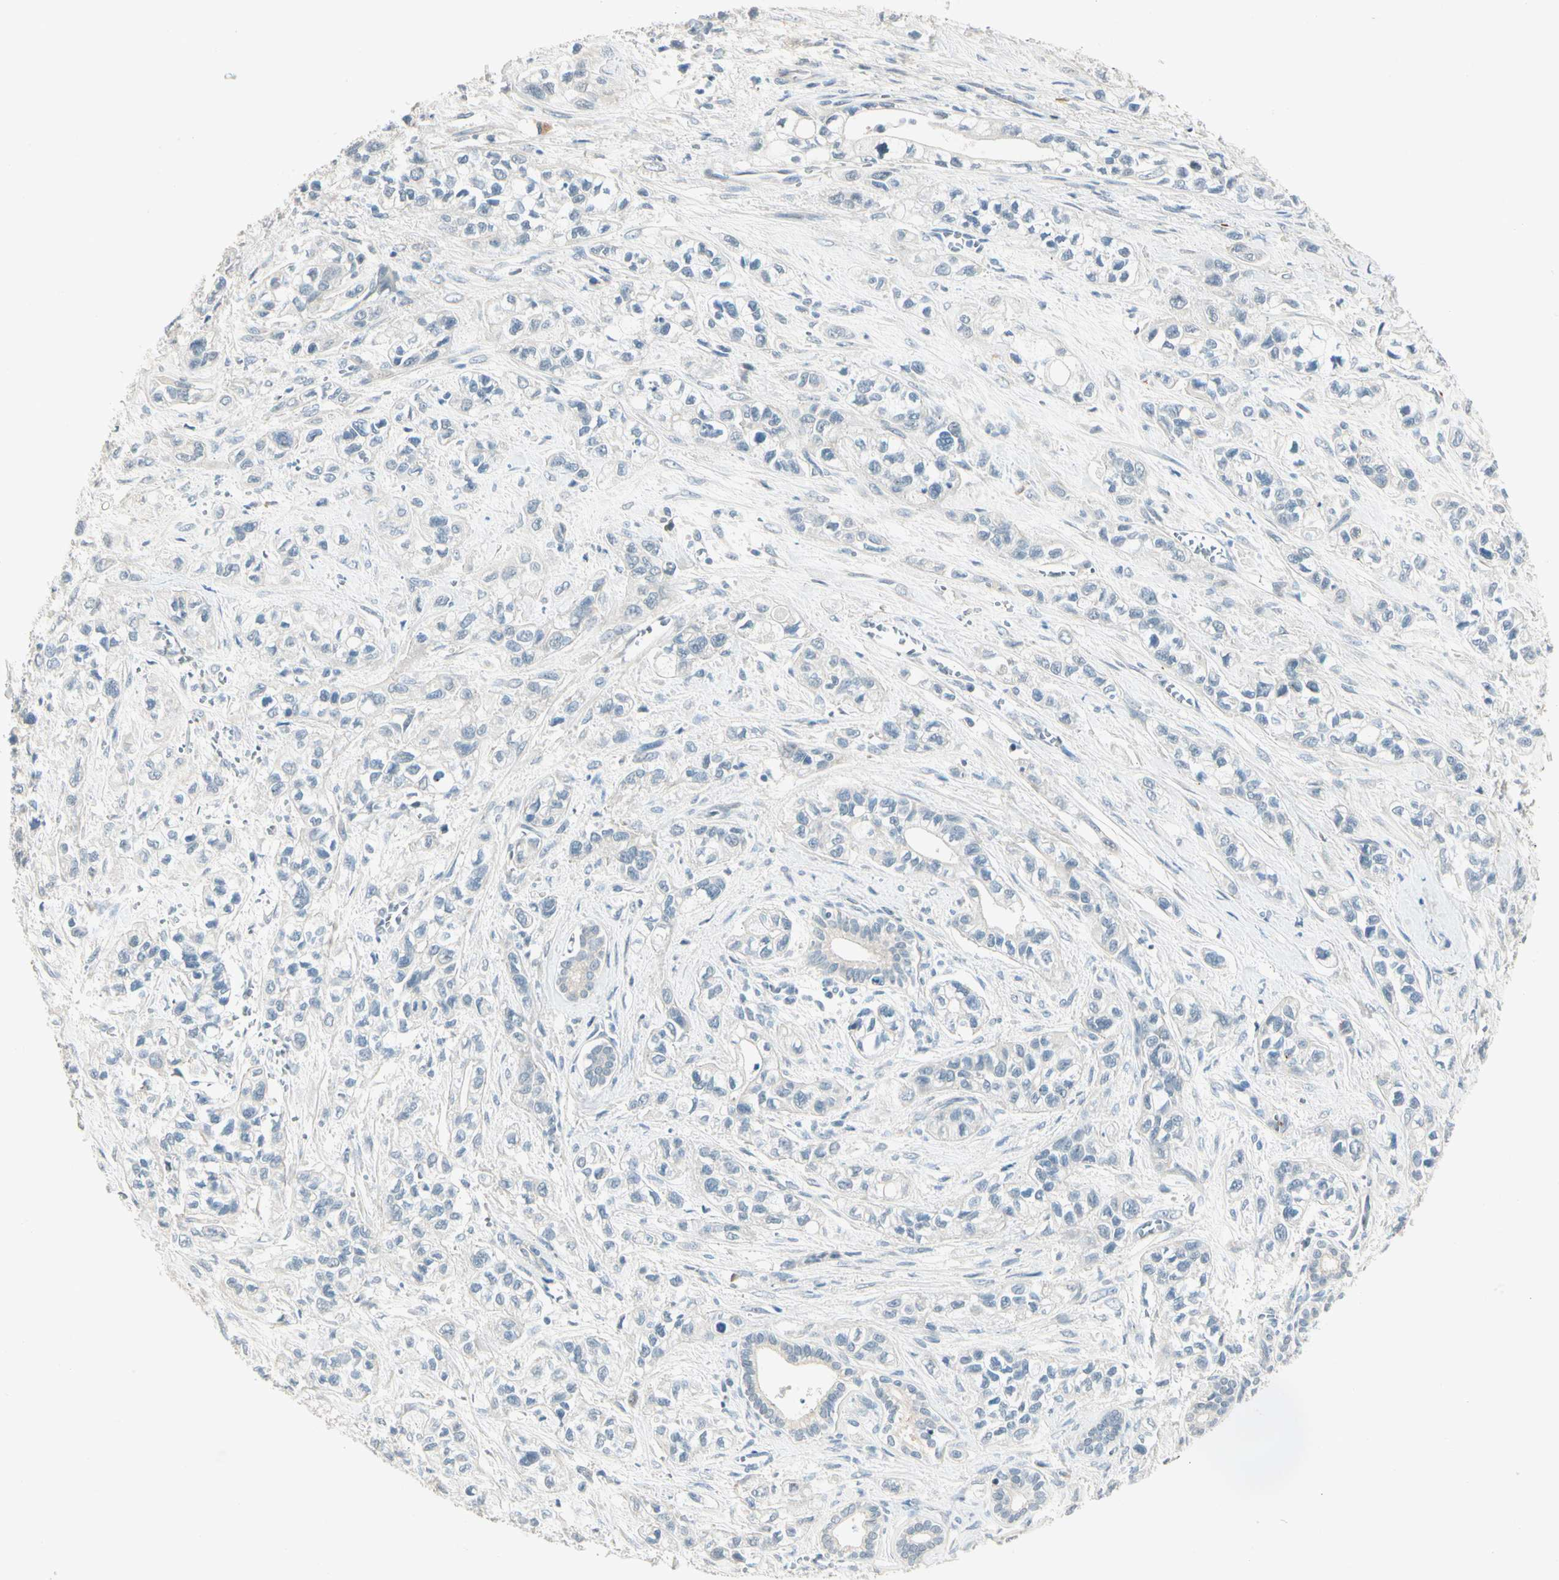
{"staining": {"intensity": "negative", "quantity": "none", "location": "none"}, "tissue": "pancreatic cancer", "cell_type": "Tumor cells", "image_type": "cancer", "snomed": [{"axis": "morphology", "description": "Adenocarcinoma, NOS"}, {"axis": "topography", "description": "Pancreas"}], "caption": "This is an immunohistochemistry (IHC) micrograph of pancreatic adenocarcinoma. There is no expression in tumor cells.", "gene": "PCDHB15", "patient": {"sex": "male", "age": 74}}